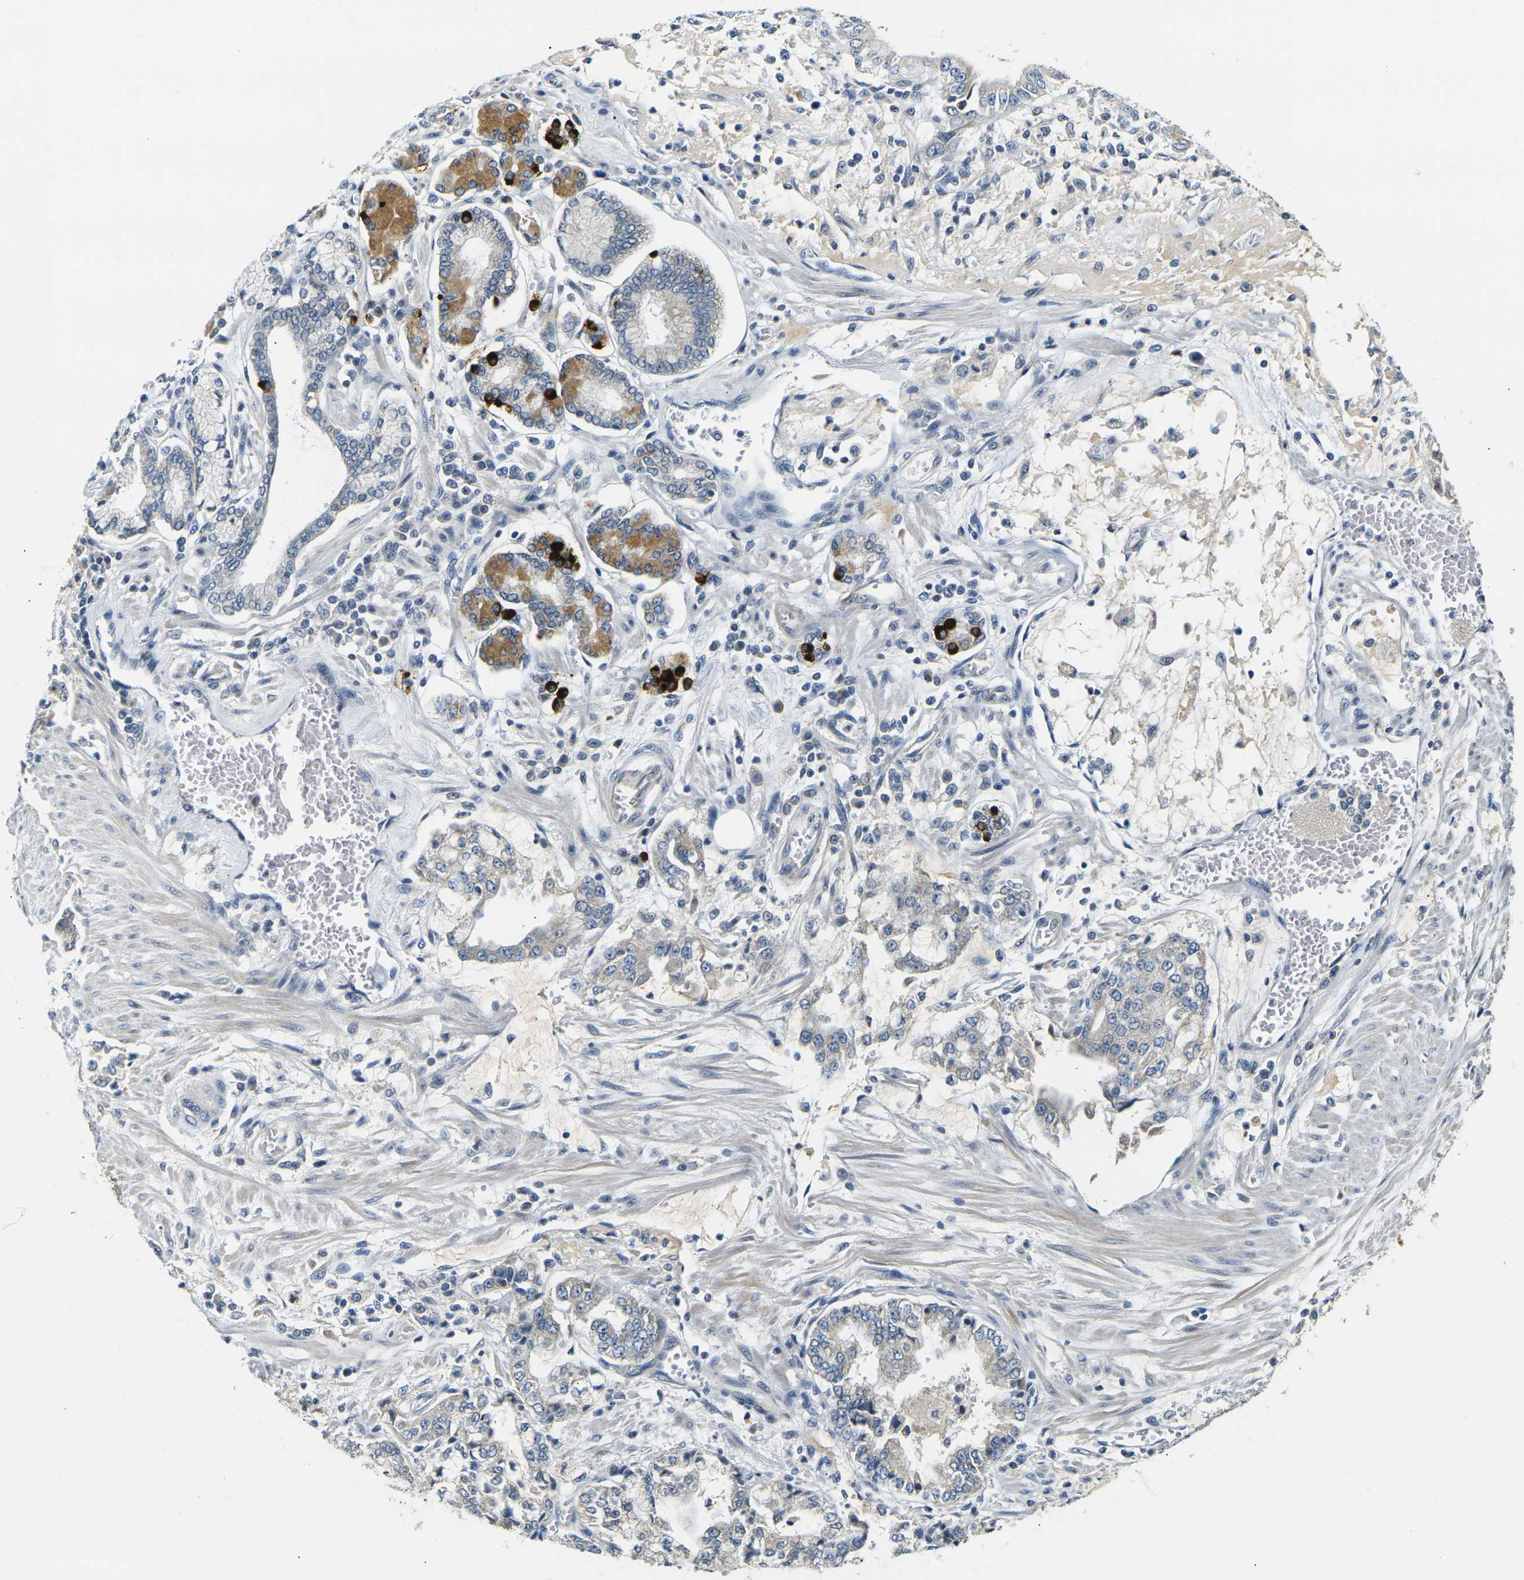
{"staining": {"intensity": "negative", "quantity": "none", "location": "none"}, "tissue": "stomach cancer", "cell_type": "Tumor cells", "image_type": "cancer", "snomed": [{"axis": "morphology", "description": "Adenocarcinoma, NOS"}, {"axis": "topography", "description": "Stomach"}], "caption": "IHC histopathology image of neoplastic tissue: stomach adenocarcinoma stained with DAB shows no significant protein positivity in tumor cells.", "gene": "SHISAL2B", "patient": {"sex": "male", "age": 76}}